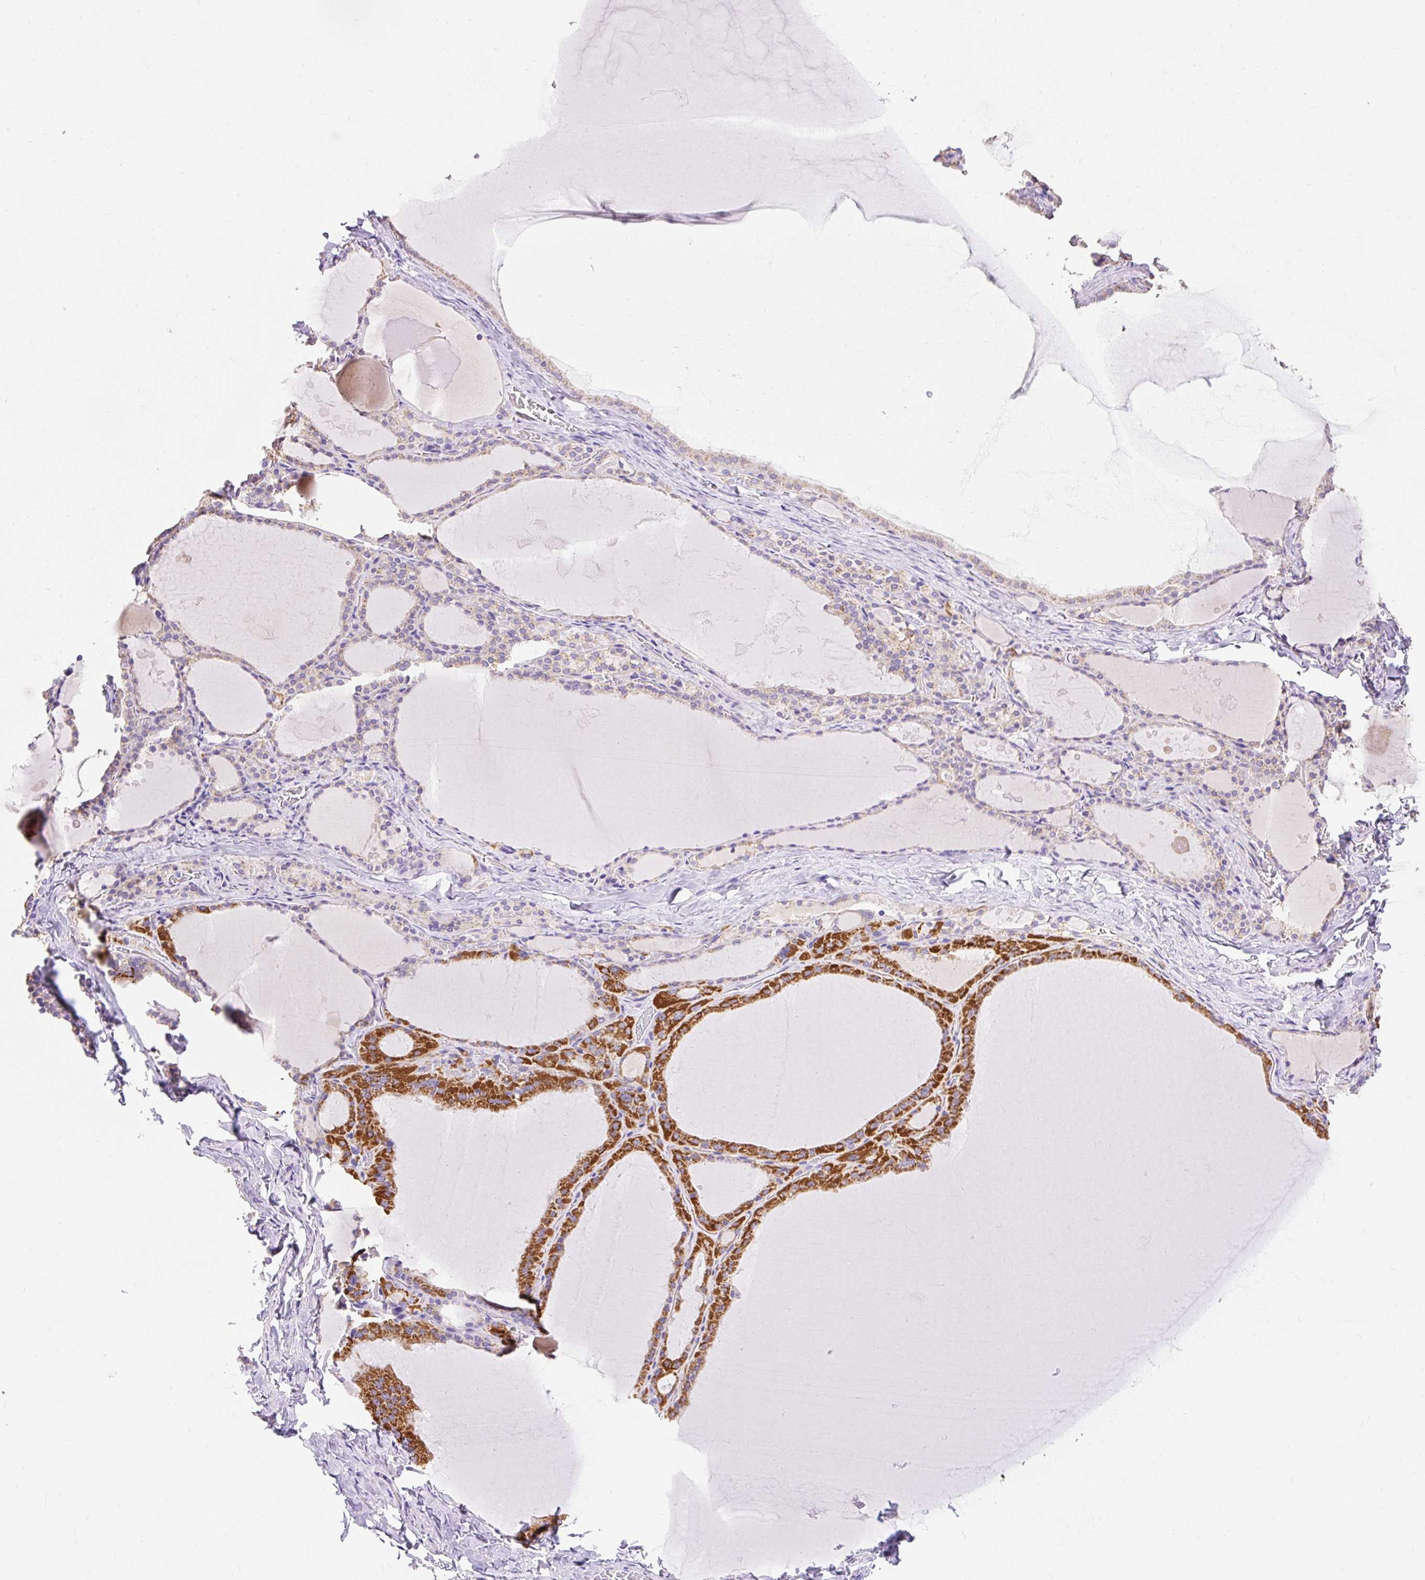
{"staining": {"intensity": "strong", "quantity": "25%-75%", "location": "cytoplasmic/membranous"}, "tissue": "thyroid gland", "cell_type": "Glandular cells", "image_type": "normal", "snomed": [{"axis": "morphology", "description": "Normal tissue, NOS"}, {"axis": "topography", "description": "Thyroid gland"}], "caption": "The immunohistochemical stain shows strong cytoplasmic/membranous expression in glandular cells of benign thyroid gland. Using DAB (brown) and hematoxylin (blue) stains, captured at high magnification using brightfield microscopy.", "gene": "PMAIP1", "patient": {"sex": "male", "age": 56}}